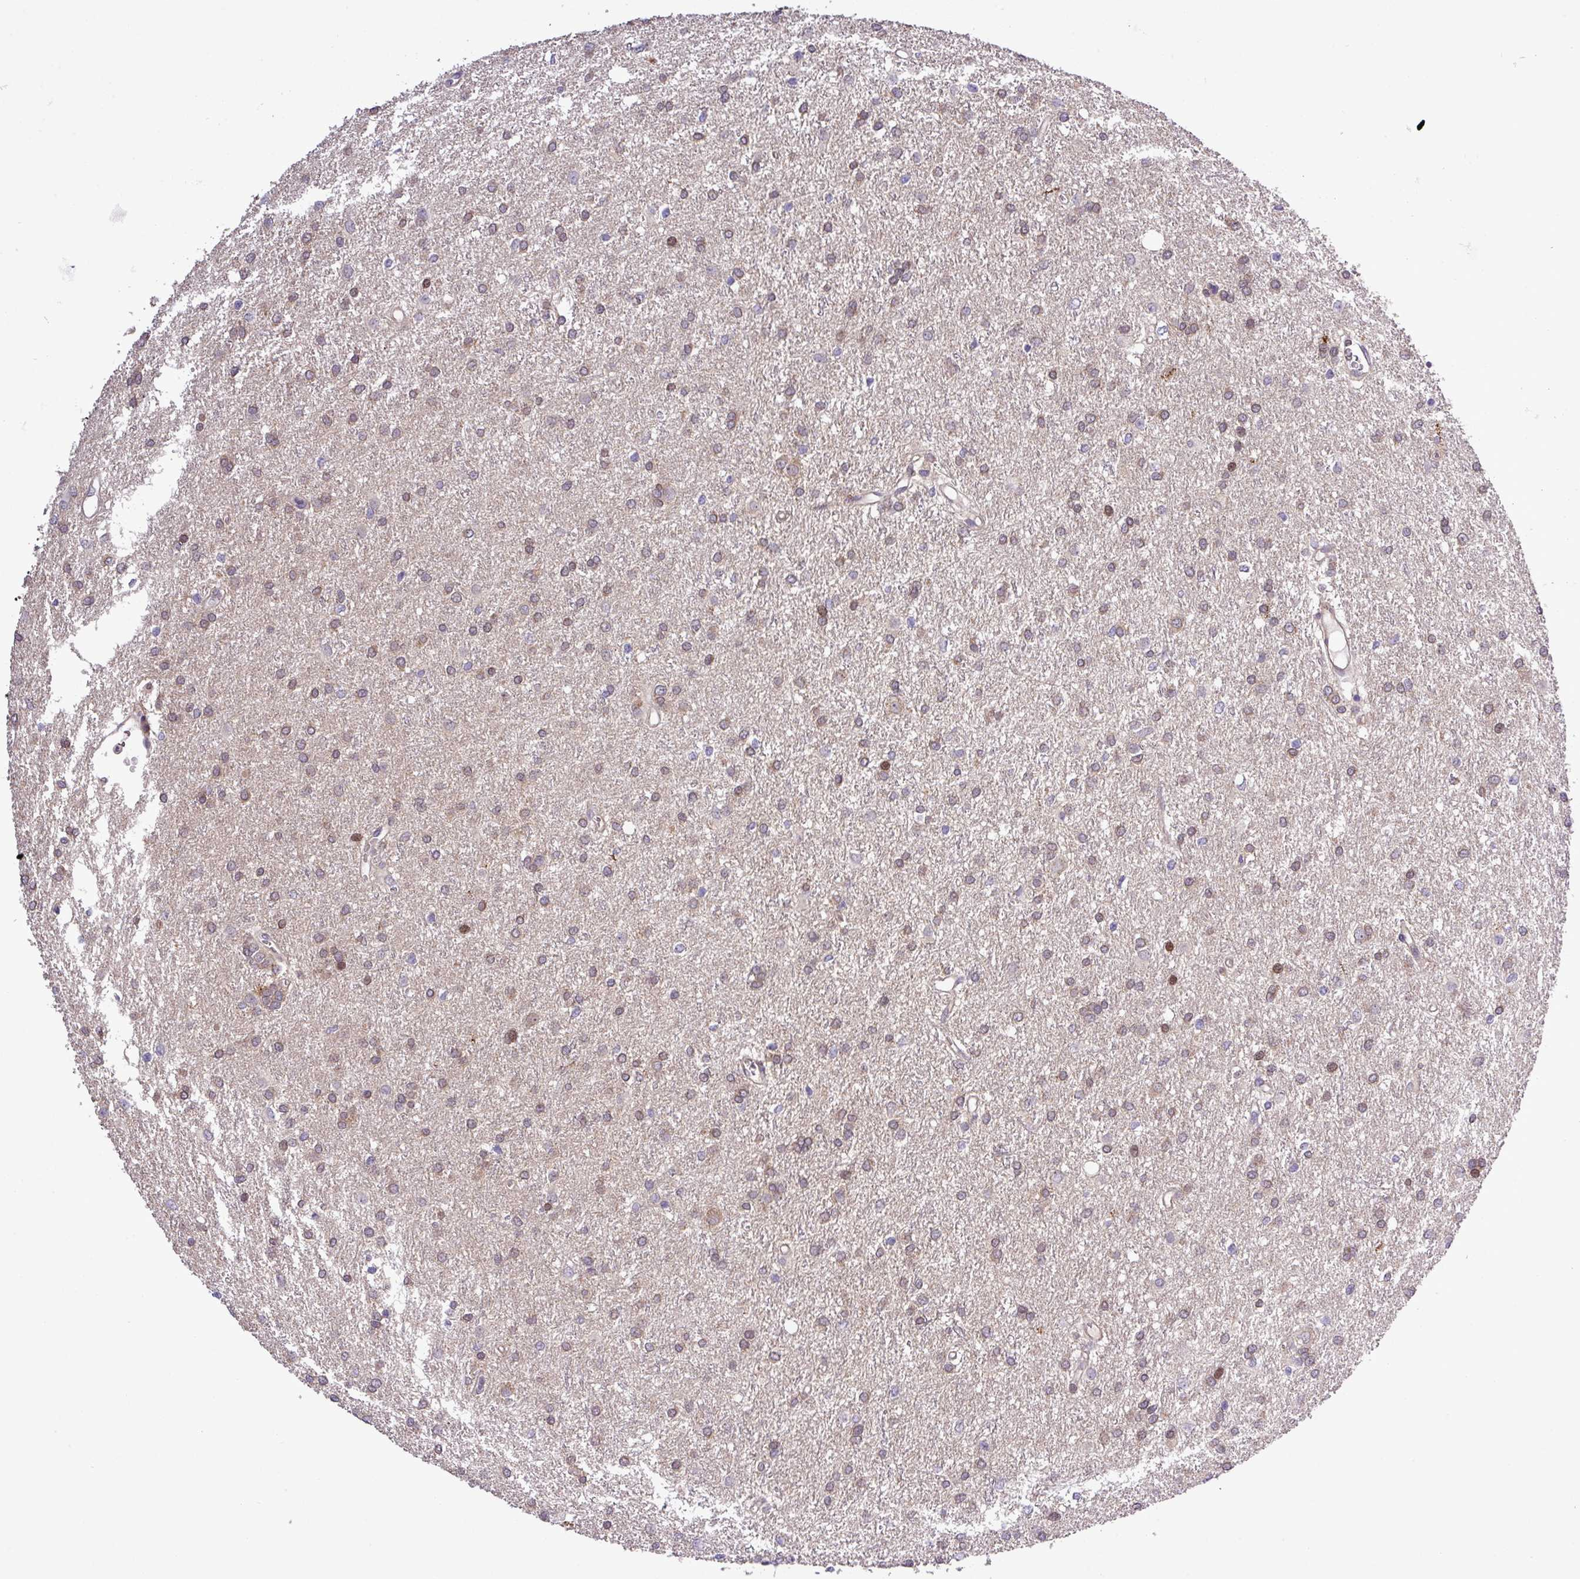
{"staining": {"intensity": "weak", "quantity": "25%-75%", "location": "cytoplasmic/membranous,nuclear"}, "tissue": "glioma", "cell_type": "Tumor cells", "image_type": "cancer", "snomed": [{"axis": "morphology", "description": "Glioma, malignant, High grade"}, {"axis": "topography", "description": "Brain"}], "caption": "Protein analysis of high-grade glioma (malignant) tissue reveals weak cytoplasmic/membranous and nuclear staining in about 25%-75% of tumor cells.", "gene": "CARHSP1", "patient": {"sex": "female", "age": 50}}